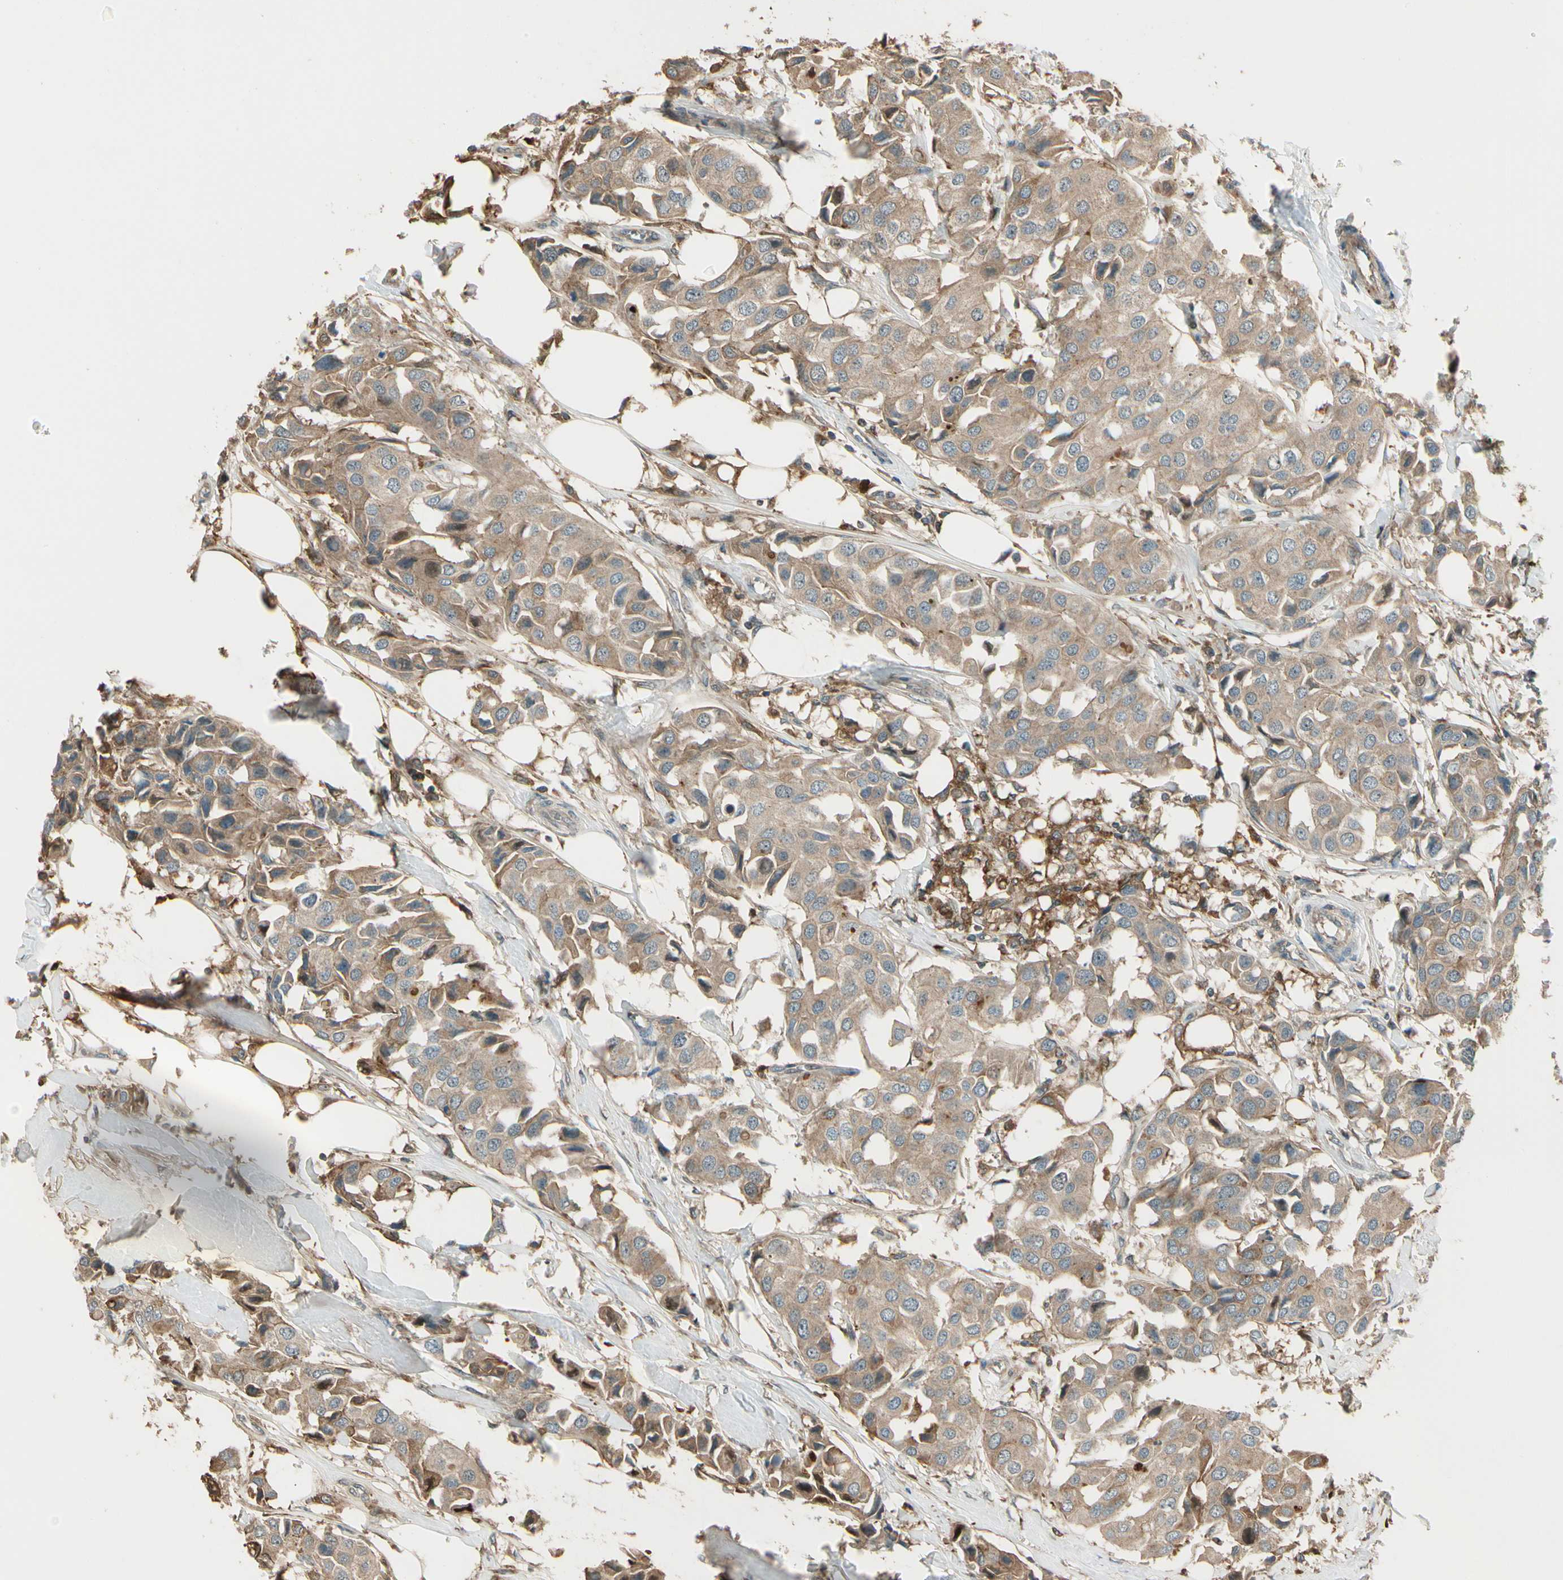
{"staining": {"intensity": "weak", "quantity": ">75%", "location": "cytoplasmic/membranous"}, "tissue": "breast cancer", "cell_type": "Tumor cells", "image_type": "cancer", "snomed": [{"axis": "morphology", "description": "Duct carcinoma"}, {"axis": "topography", "description": "Breast"}], "caption": "DAB immunohistochemical staining of human breast cancer reveals weak cytoplasmic/membranous protein expression in approximately >75% of tumor cells.", "gene": "STX11", "patient": {"sex": "female", "age": 80}}